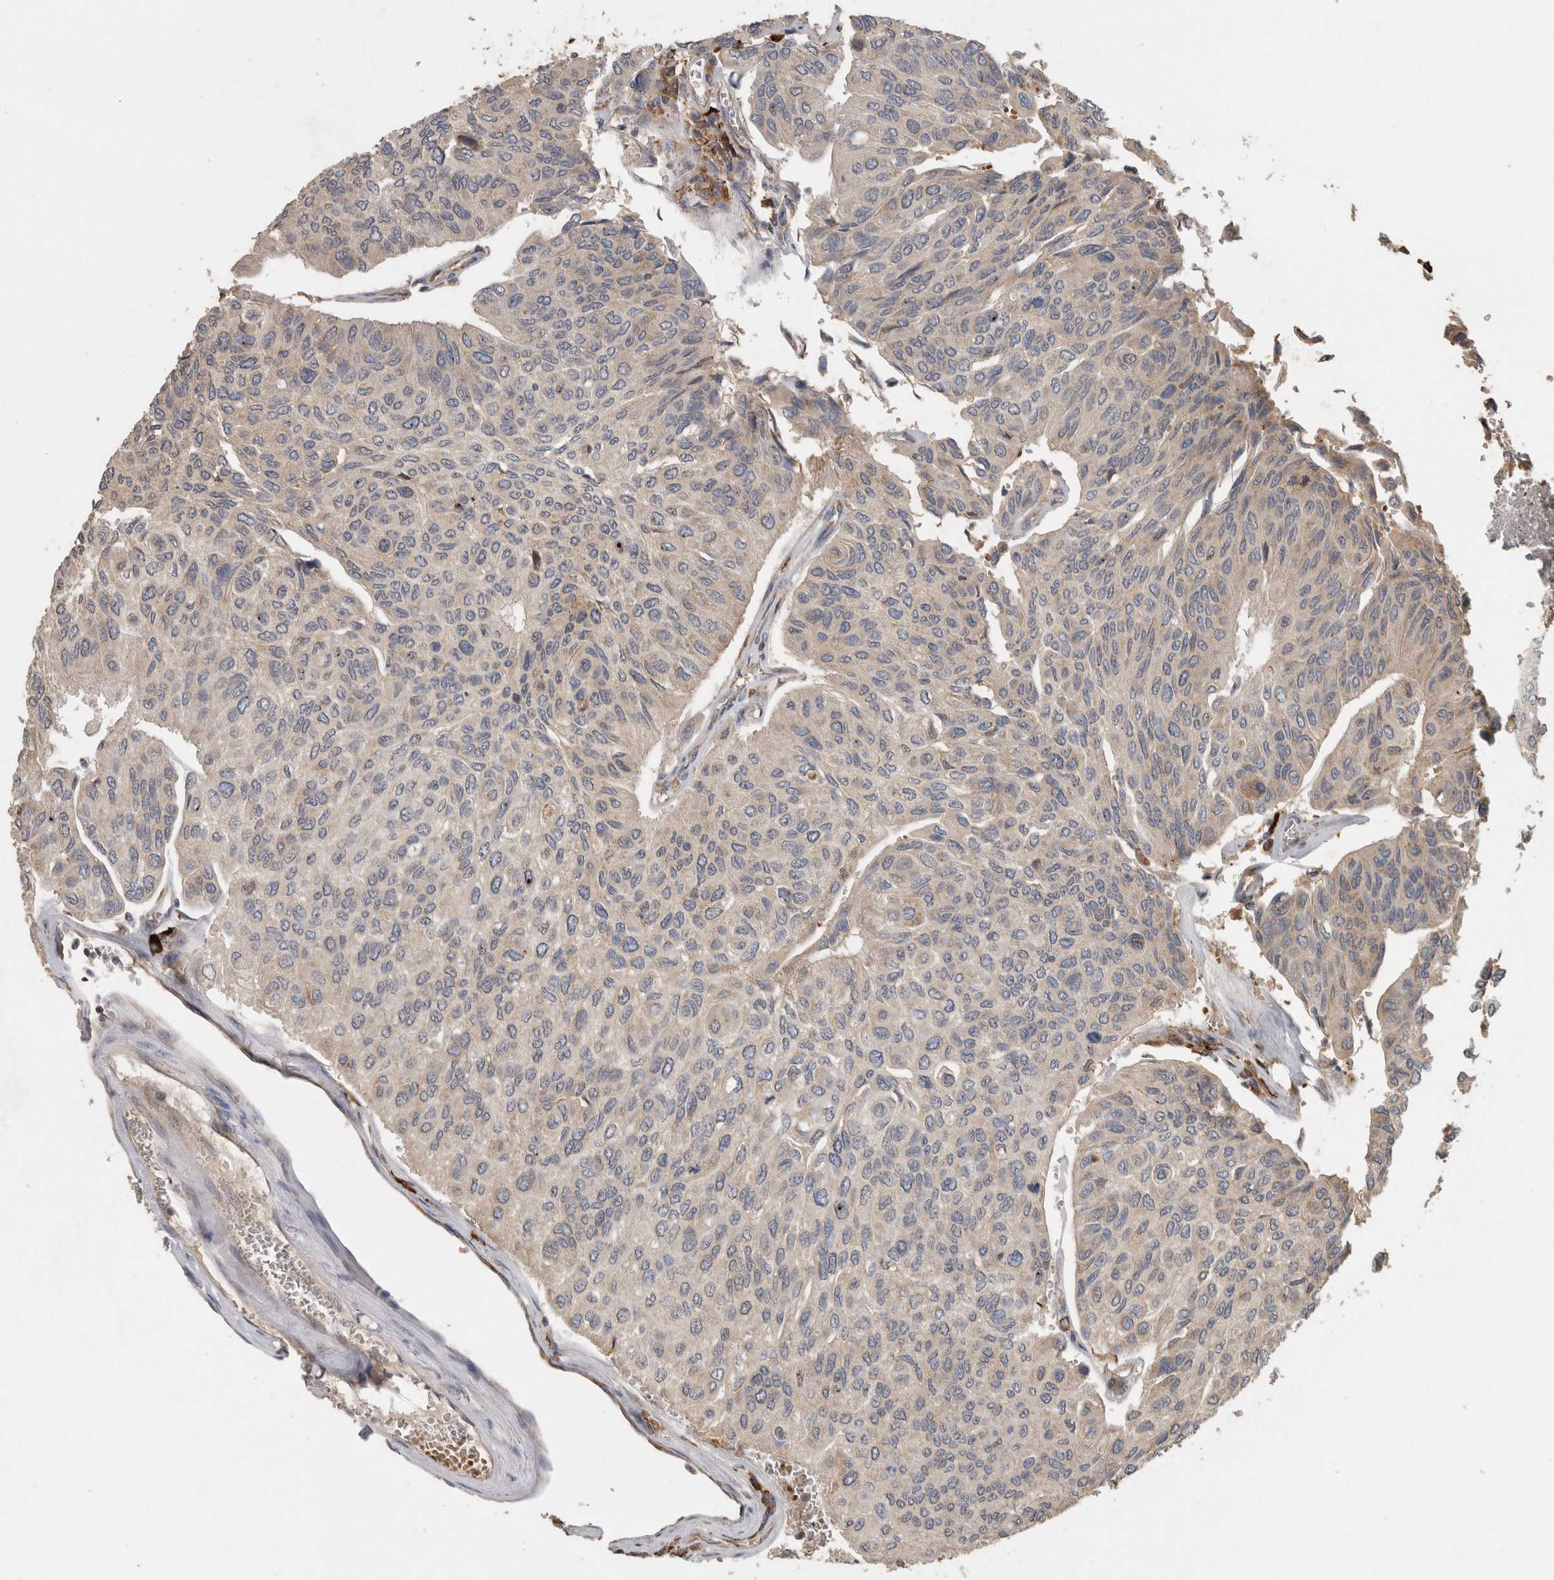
{"staining": {"intensity": "weak", "quantity": "<25%", "location": "cytoplasmic/membranous"}, "tissue": "urothelial cancer", "cell_type": "Tumor cells", "image_type": "cancer", "snomed": [{"axis": "morphology", "description": "Urothelial carcinoma, High grade"}, {"axis": "topography", "description": "Urinary bladder"}], "caption": "A high-resolution image shows immunohistochemistry (IHC) staining of high-grade urothelial carcinoma, which demonstrates no significant staining in tumor cells. (Stains: DAB IHC with hematoxylin counter stain, Microscopy: brightfield microscopy at high magnification).", "gene": "ADGRL3", "patient": {"sex": "male", "age": 66}}